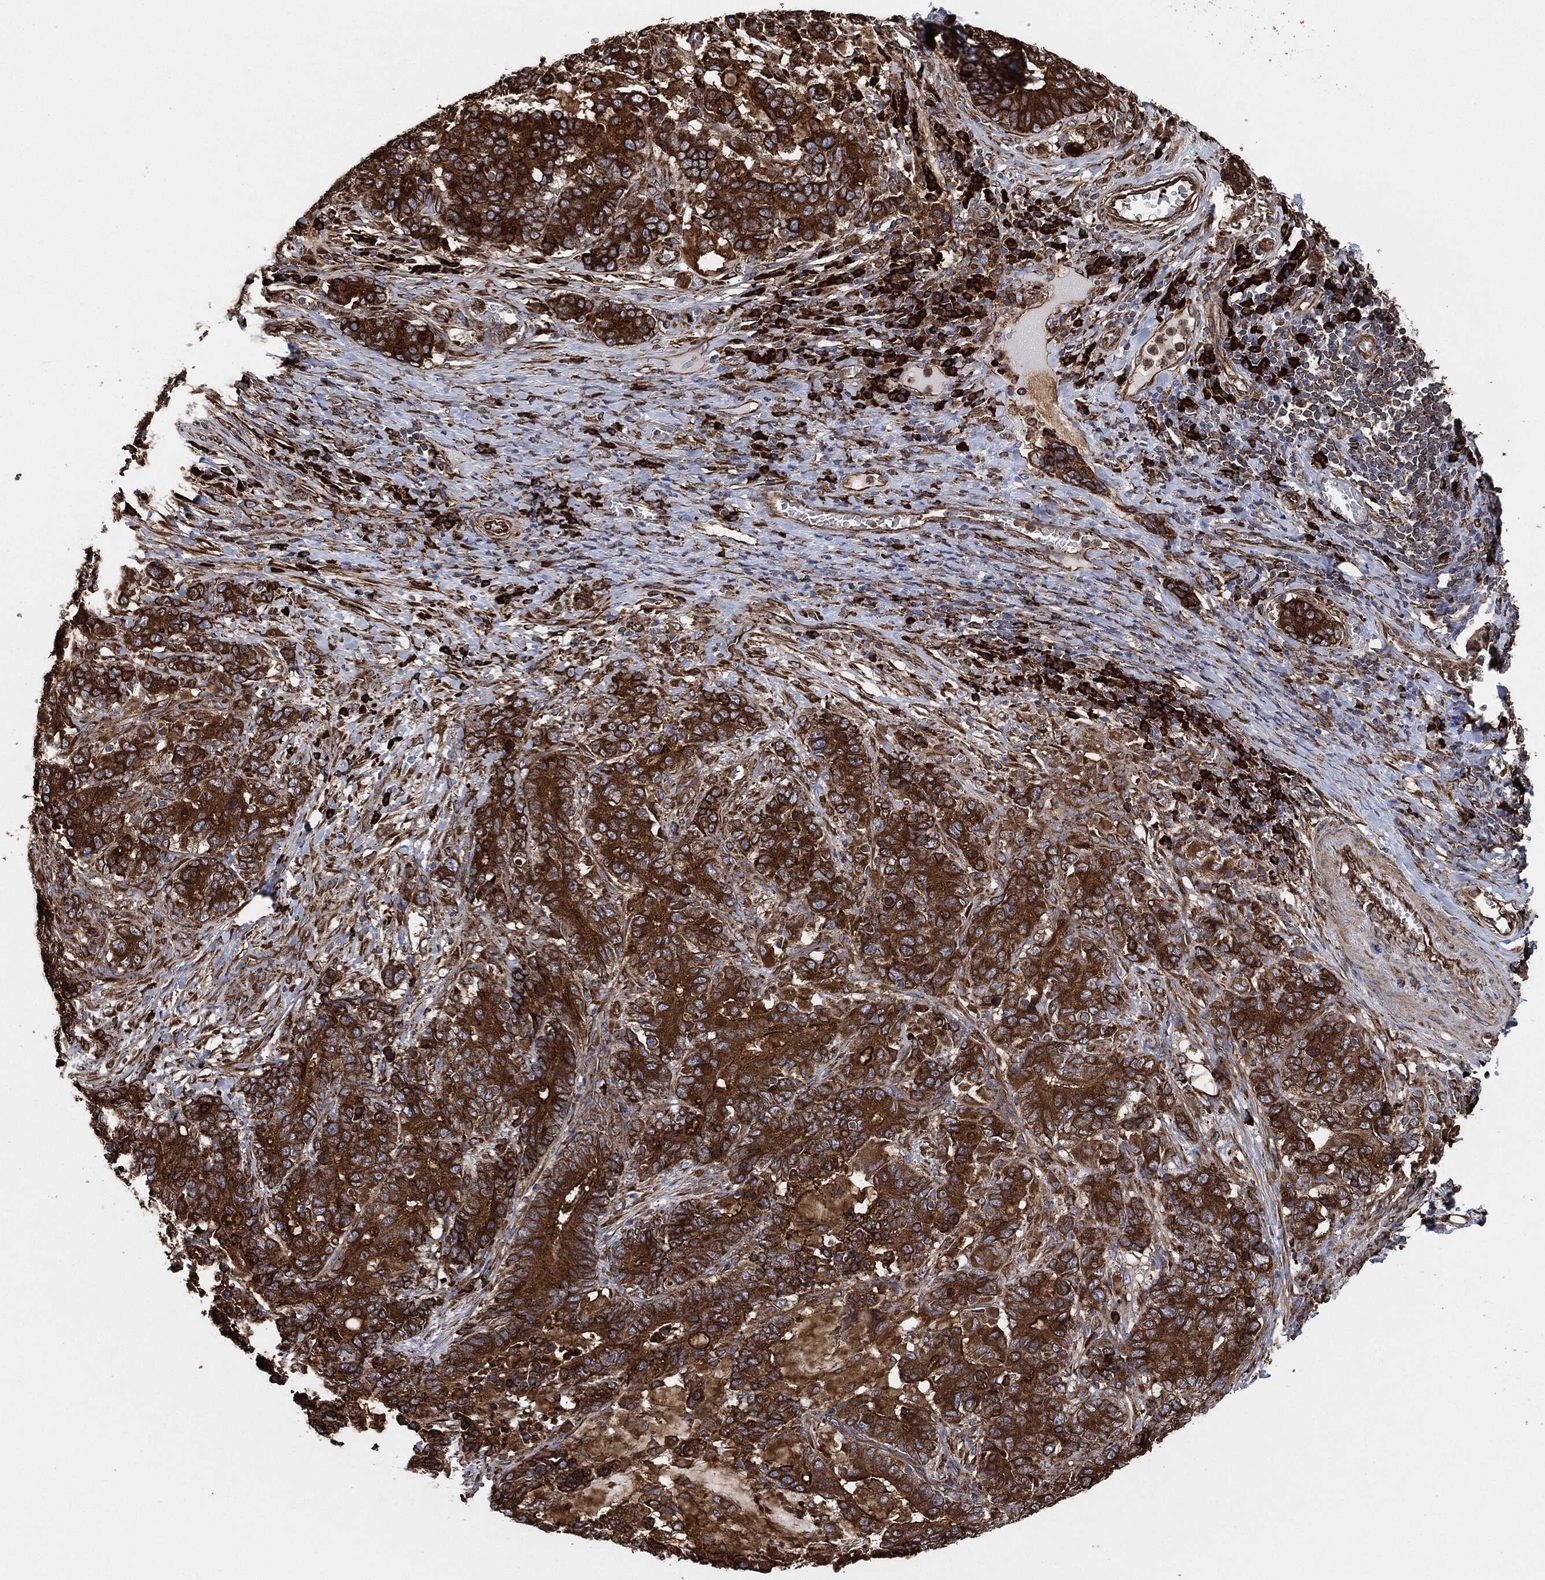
{"staining": {"intensity": "strong", "quantity": ">75%", "location": "cytoplasmic/membranous"}, "tissue": "stomach cancer", "cell_type": "Tumor cells", "image_type": "cancer", "snomed": [{"axis": "morphology", "description": "Normal tissue, NOS"}, {"axis": "morphology", "description": "Adenocarcinoma, NOS"}, {"axis": "topography", "description": "Stomach"}], "caption": "A high-resolution image shows IHC staining of stomach cancer (adenocarcinoma), which exhibits strong cytoplasmic/membranous expression in approximately >75% of tumor cells. Nuclei are stained in blue.", "gene": "AMFR", "patient": {"sex": "female", "age": 64}}